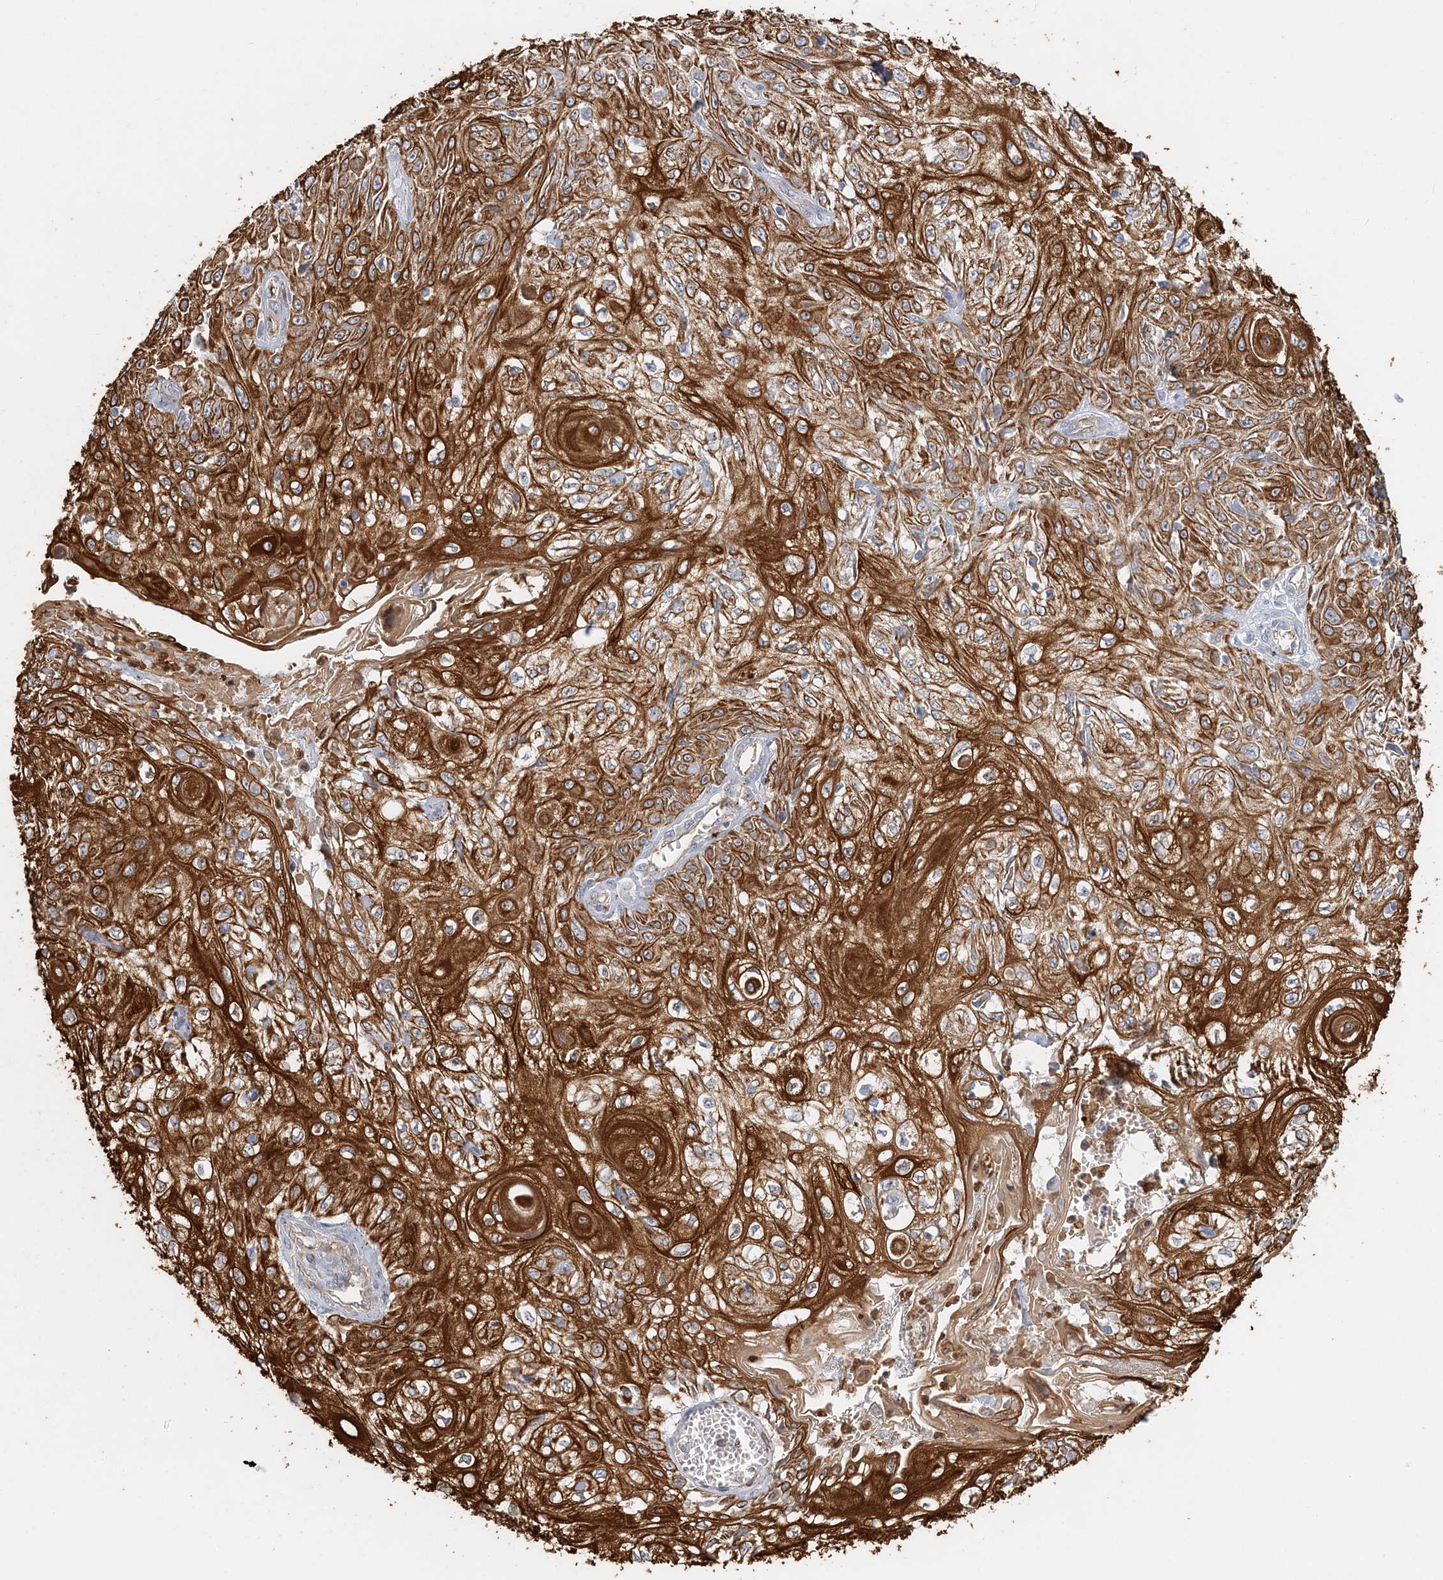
{"staining": {"intensity": "strong", "quantity": ">75%", "location": "cytoplasmic/membranous"}, "tissue": "skin cancer", "cell_type": "Tumor cells", "image_type": "cancer", "snomed": [{"axis": "morphology", "description": "Squamous cell carcinoma, NOS"}, {"axis": "morphology", "description": "Squamous cell carcinoma, metastatic, NOS"}, {"axis": "topography", "description": "Skin"}, {"axis": "topography", "description": "Lymph node"}], "caption": "About >75% of tumor cells in skin cancer display strong cytoplasmic/membranous protein staining as visualized by brown immunohistochemical staining.", "gene": "DNAH1", "patient": {"sex": "male", "age": 75}}